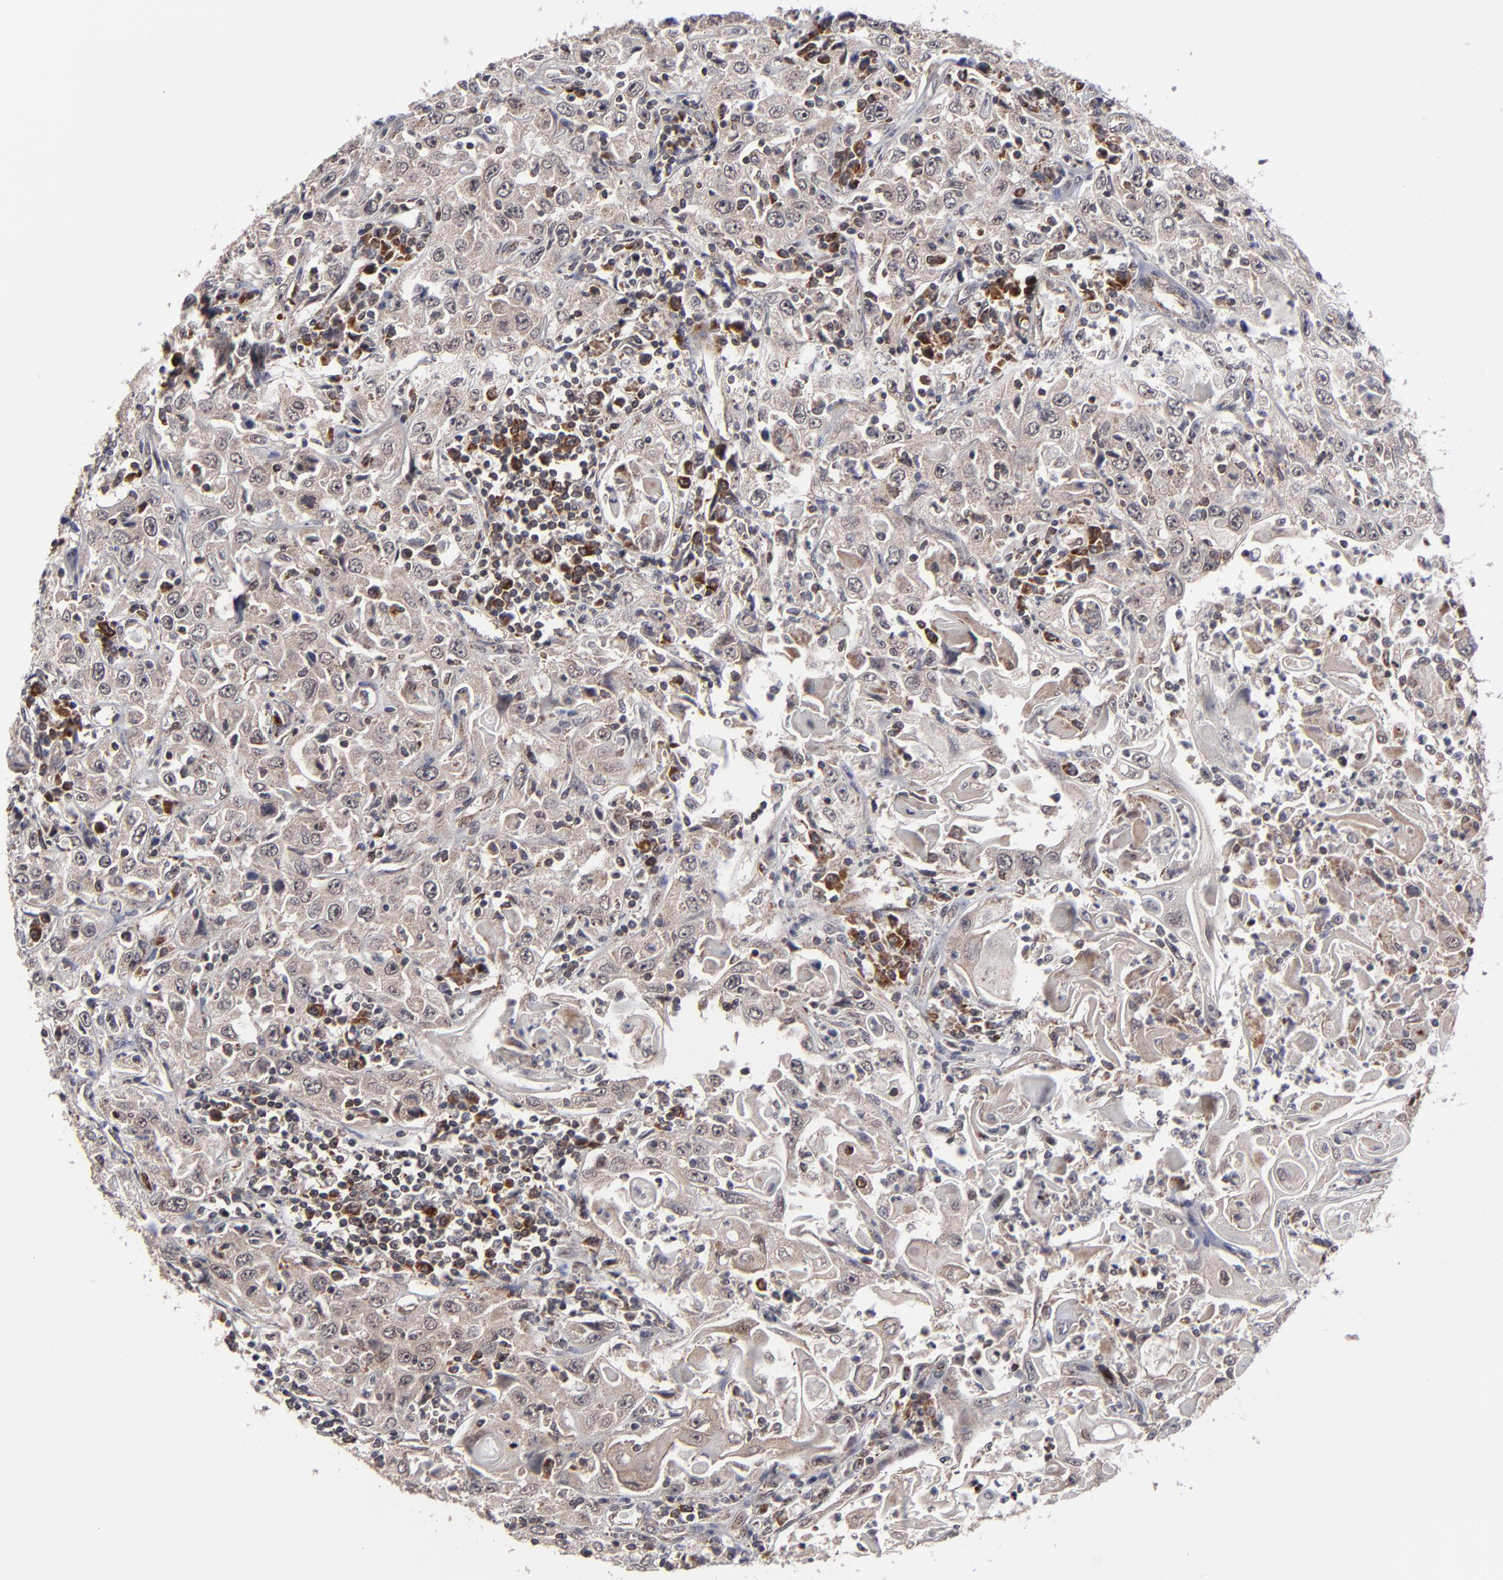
{"staining": {"intensity": "weak", "quantity": "25%-75%", "location": "cytoplasmic/membranous"}, "tissue": "head and neck cancer", "cell_type": "Tumor cells", "image_type": "cancer", "snomed": [{"axis": "morphology", "description": "Squamous cell carcinoma, NOS"}, {"axis": "topography", "description": "Oral tissue"}, {"axis": "topography", "description": "Head-Neck"}], "caption": "This is a photomicrograph of immunohistochemistry staining of head and neck cancer (squamous cell carcinoma), which shows weak expression in the cytoplasmic/membranous of tumor cells.", "gene": "GLCCI1", "patient": {"sex": "female", "age": 76}}